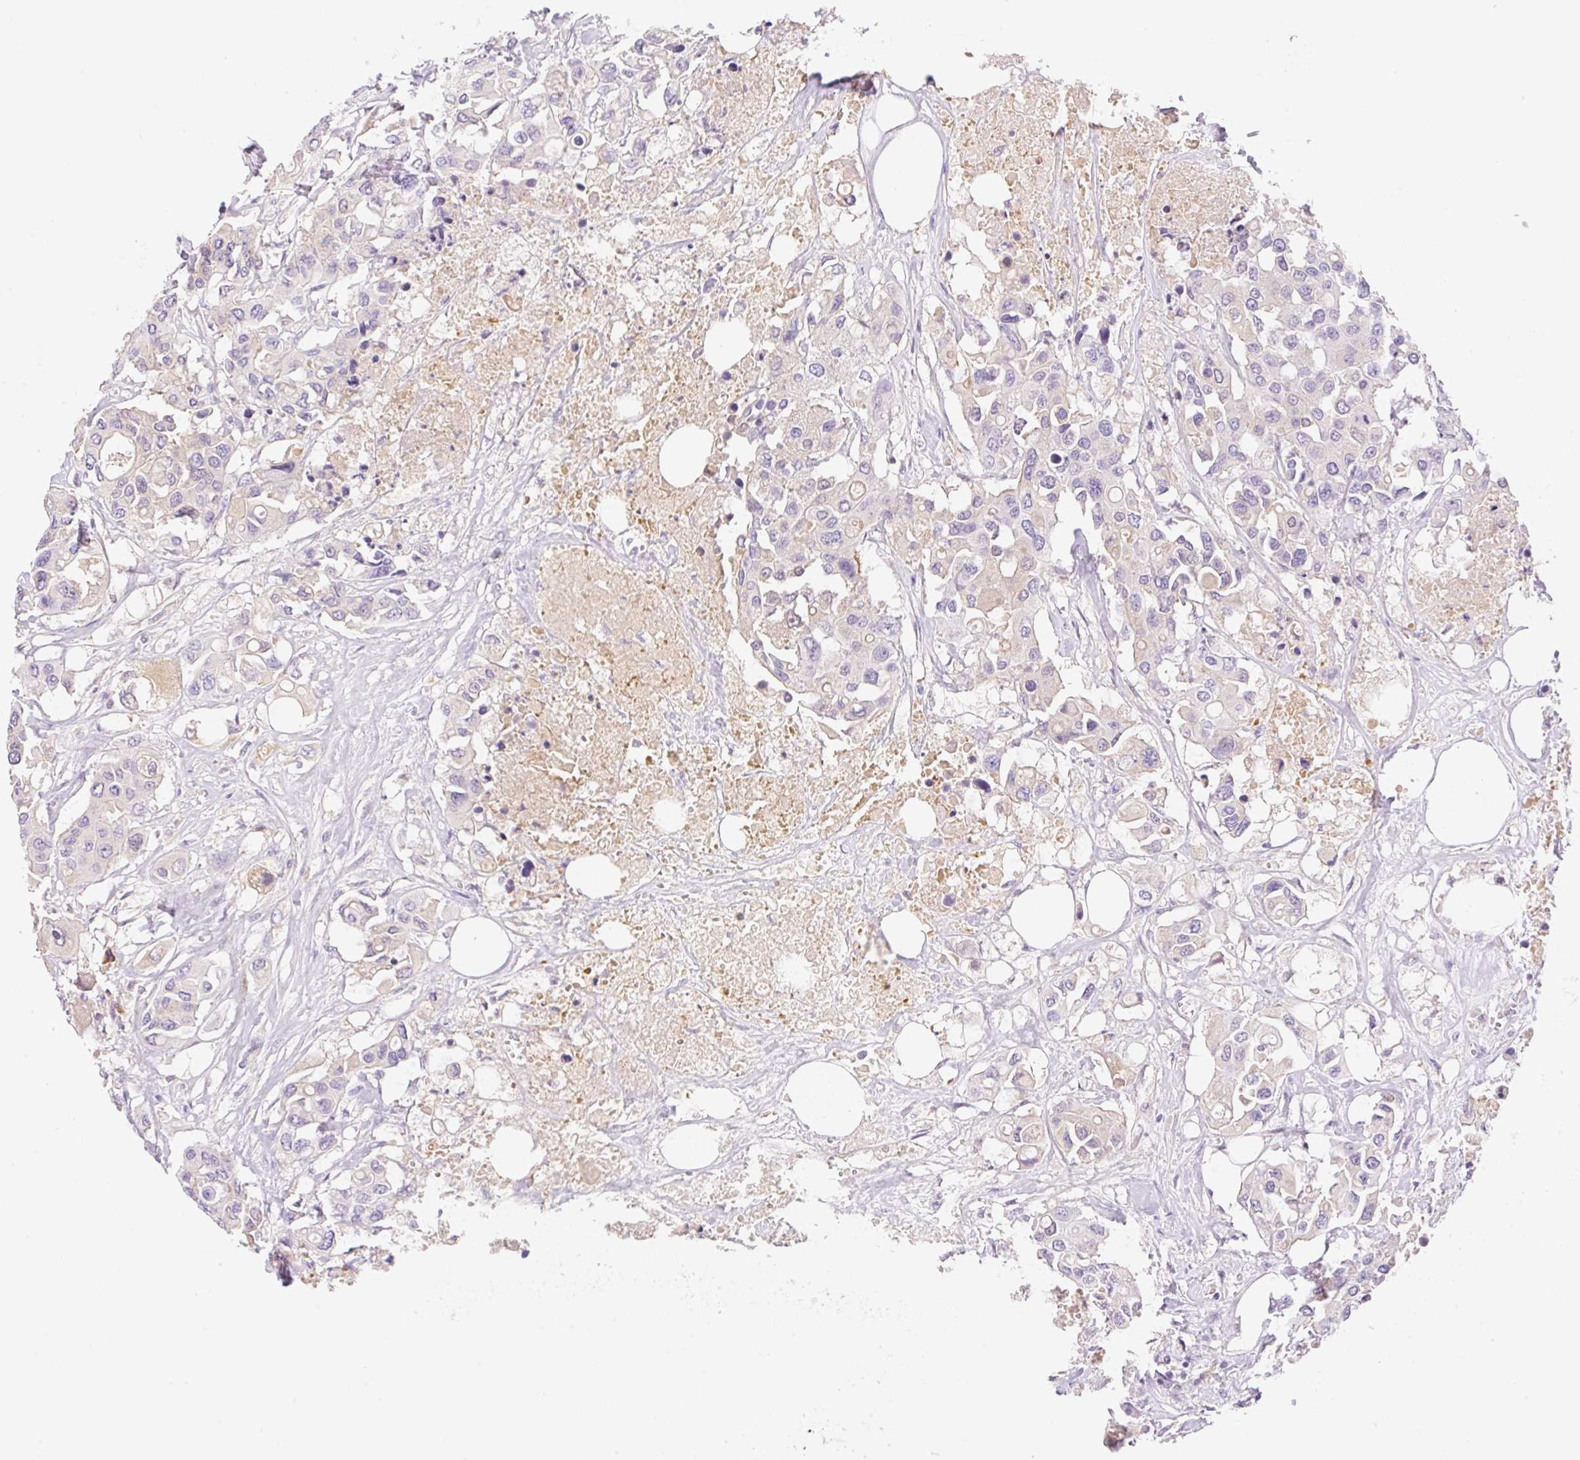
{"staining": {"intensity": "negative", "quantity": "none", "location": "none"}, "tissue": "colorectal cancer", "cell_type": "Tumor cells", "image_type": "cancer", "snomed": [{"axis": "morphology", "description": "Adenocarcinoma, NOS"}, {"axis": "topography", "description": "Colon"}], "caption": "The immunohistochemistry (IHC) micrograph has no significant staining in tumor cells of colorectal adenocarcinoma tissue.", "gene": "DENND5A", "patient": {"sex": "male", "age": 77}}